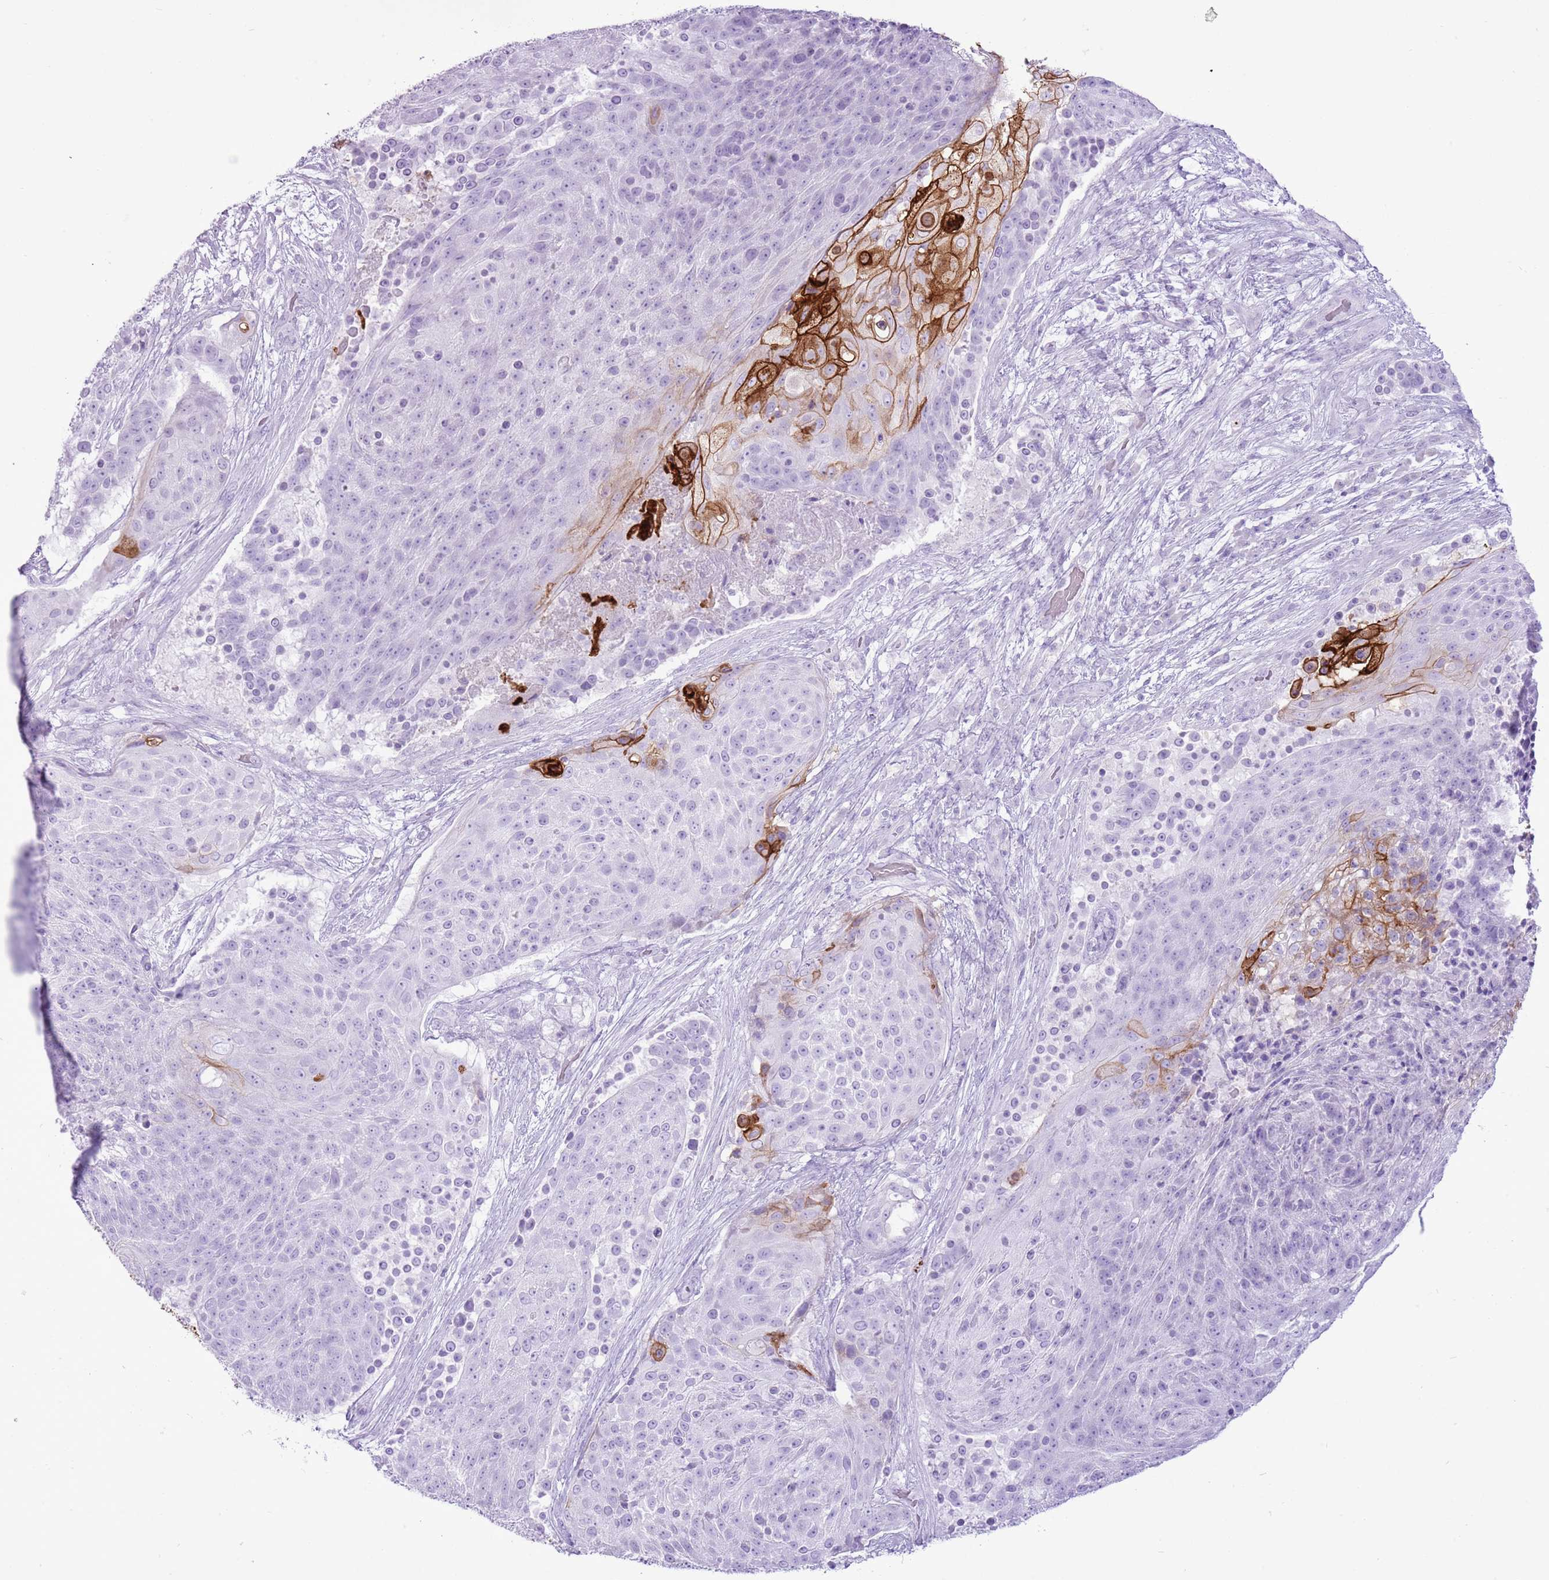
{"staining": {"intensity": "strong", "quantity": "<25%", "location": "cytoplasmic/membranous"}, "tissue": "urothelial cancer", "cell_type": "Tumor cells", "image_type": "cancer", "snomed": [{"axis": "morphology", "description": "Urothelial carcinoma, High grade"}, {"axis": "topography", "description": "Urinary bladder"}], "caption": "Tumor cells display medium levels of strong cytoplasmic/membranous staining in about <25% of cells in urothelial carcinoma (high-grade). The protein is stained brown, and the nuclei are stained in blue (DAB IHC with brightfield microscopy, high magnification).", "gene": "CNFN", "patient": {"sex": "female", "age": 63}}